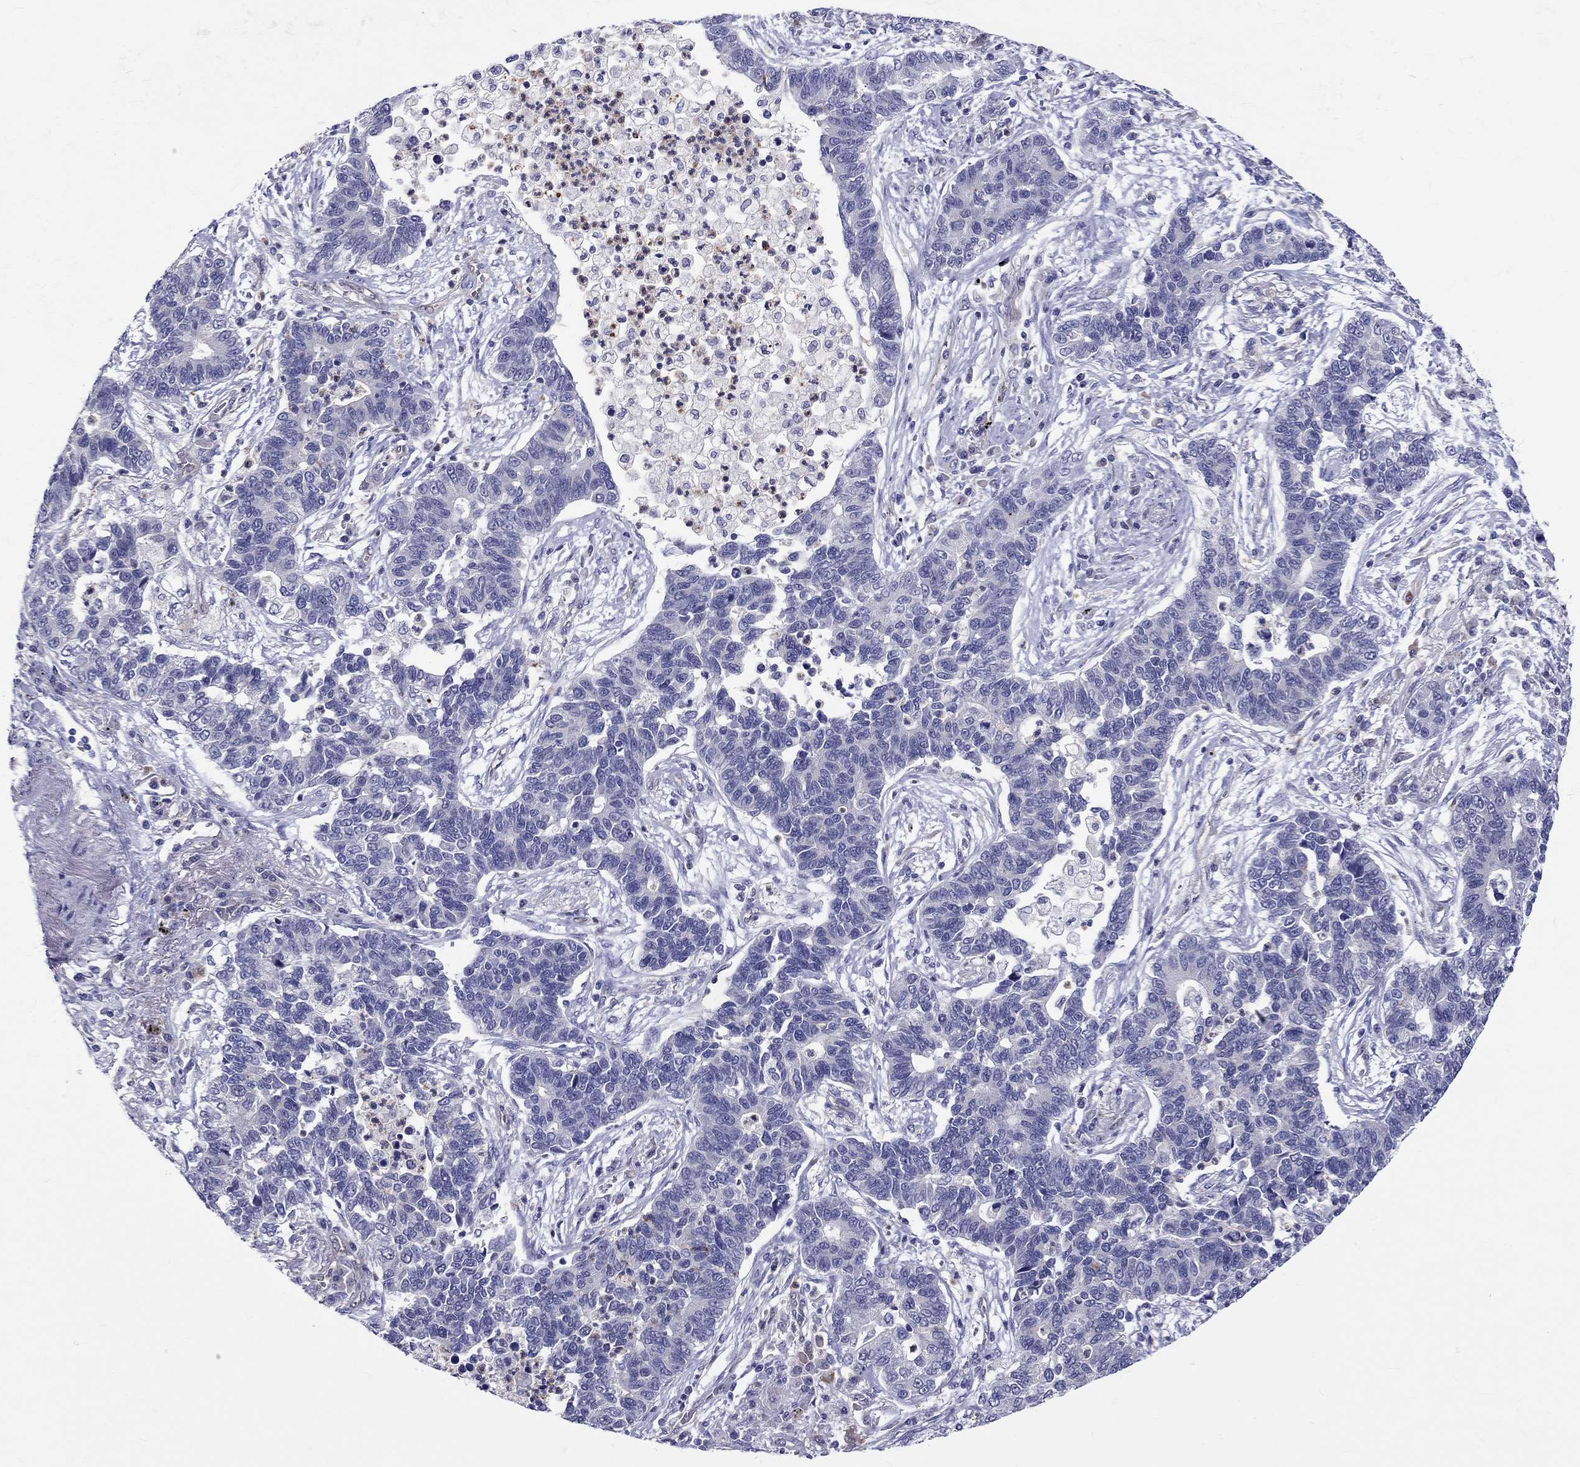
{"staining": {"intensity": "negative", "quantity": "none", "location": "none"}, "tissue": "lung cancer", "cell_type": "Tumor cells", "image_type": "cancer", "snomed": [{"axis": "morphology", "description": "Adenocarcinoma, NOS"}, {"axis": "topography", "description": "Lung"}], "caption": "The photomicrograph shows no significant positivity in tumor cells of lung adenocarcinoma.", "gene": "ABCG4", "patient": {"sex": "female", "age": 57}}